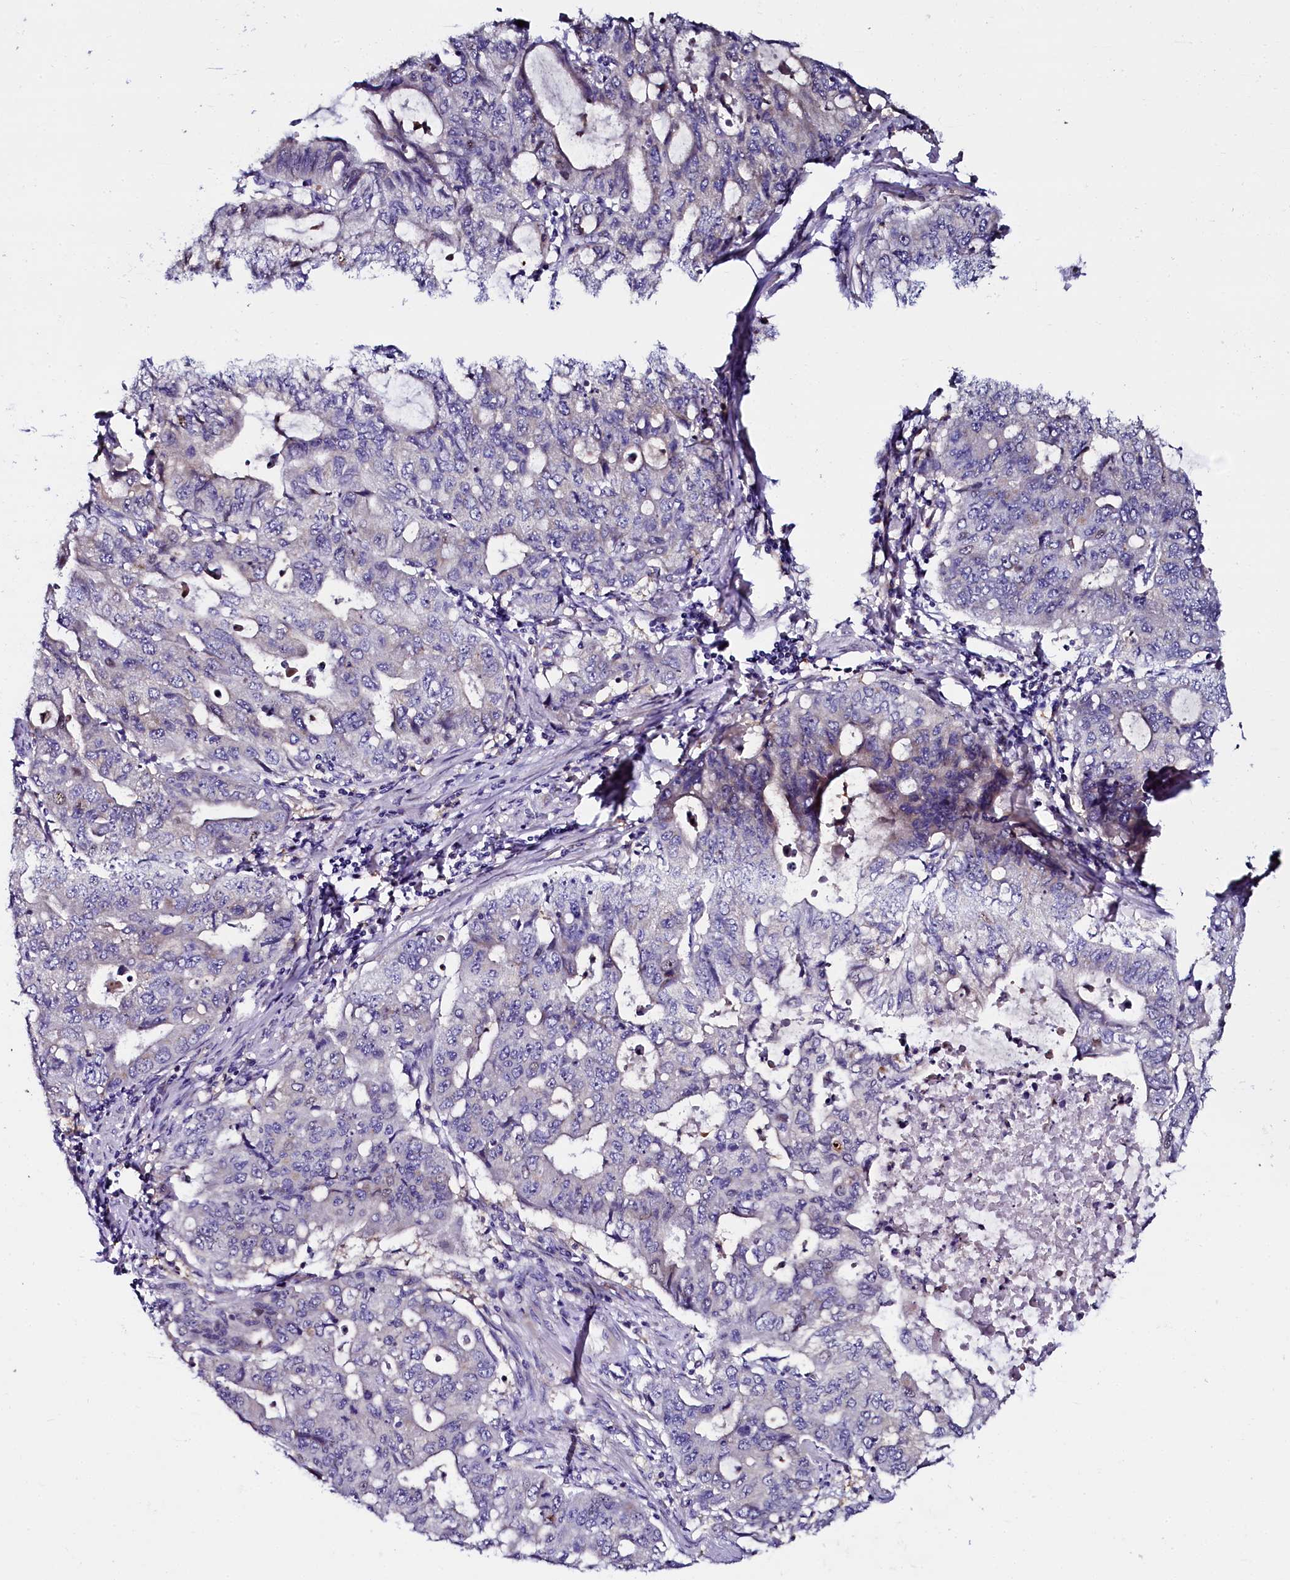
{"staining": {"intensity": "negative", "quantity": "none", "location": "none"}, "tissue": "stomach cancer", "cell_type": "Tumor cells", "image_type": "cancer", "snomed": [{"axis": "morphology", "description": "Adenocarcinoma, NOS"}, {"axis": "topography", "description": "Stomach, lower"}], "caption": "A photomicrograph of stomach cancer (adenocarcinoma) stained for a protein displays no brown staining in tumor cells.", "gene": "OTOL1", "patient": {"sex": "female", "age": 43}}